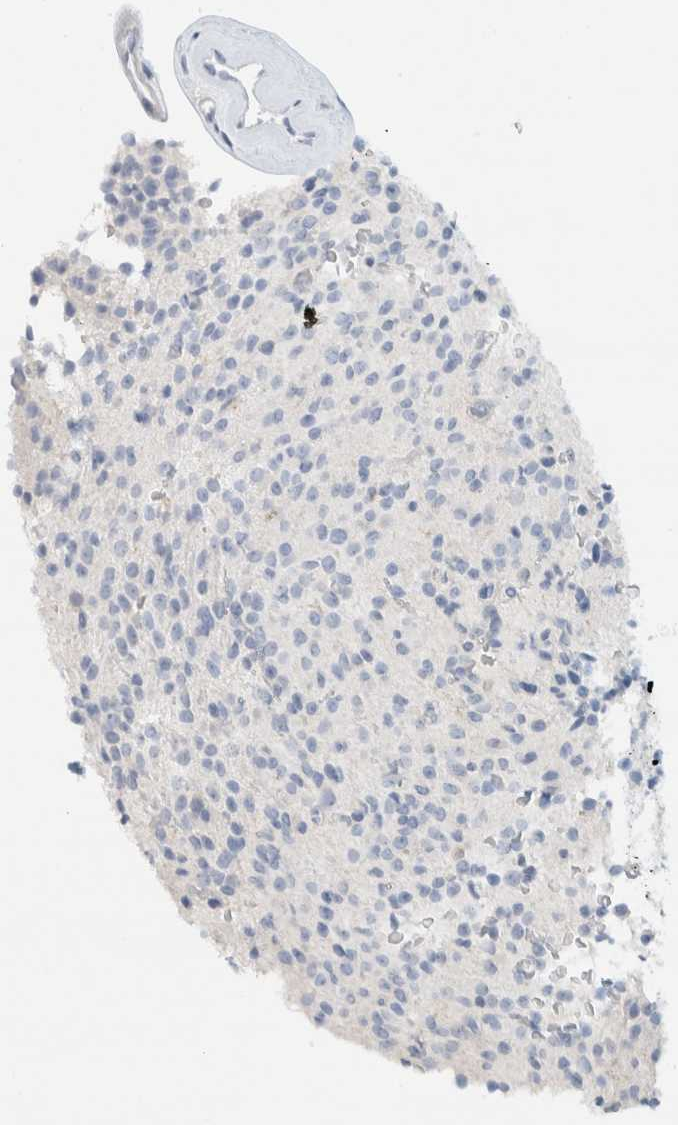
{"staining": {"intensity": "negative", "quantity": "none", "location": "none"}, "tissue": "glioma", "cell_type": "Tumor cells", "image_type": "cancer", "snomed": [{"axis": "morphology", "description": "Glioma, malignant, High grade"}, {"axis": "topography", "description": "Brain"}], "caption": "Tumor cells are negative for protein expression in human high-grade glioma (malignant).", "gene": "ALOX12B", "patient": {"sex": "male", "age": 34}}